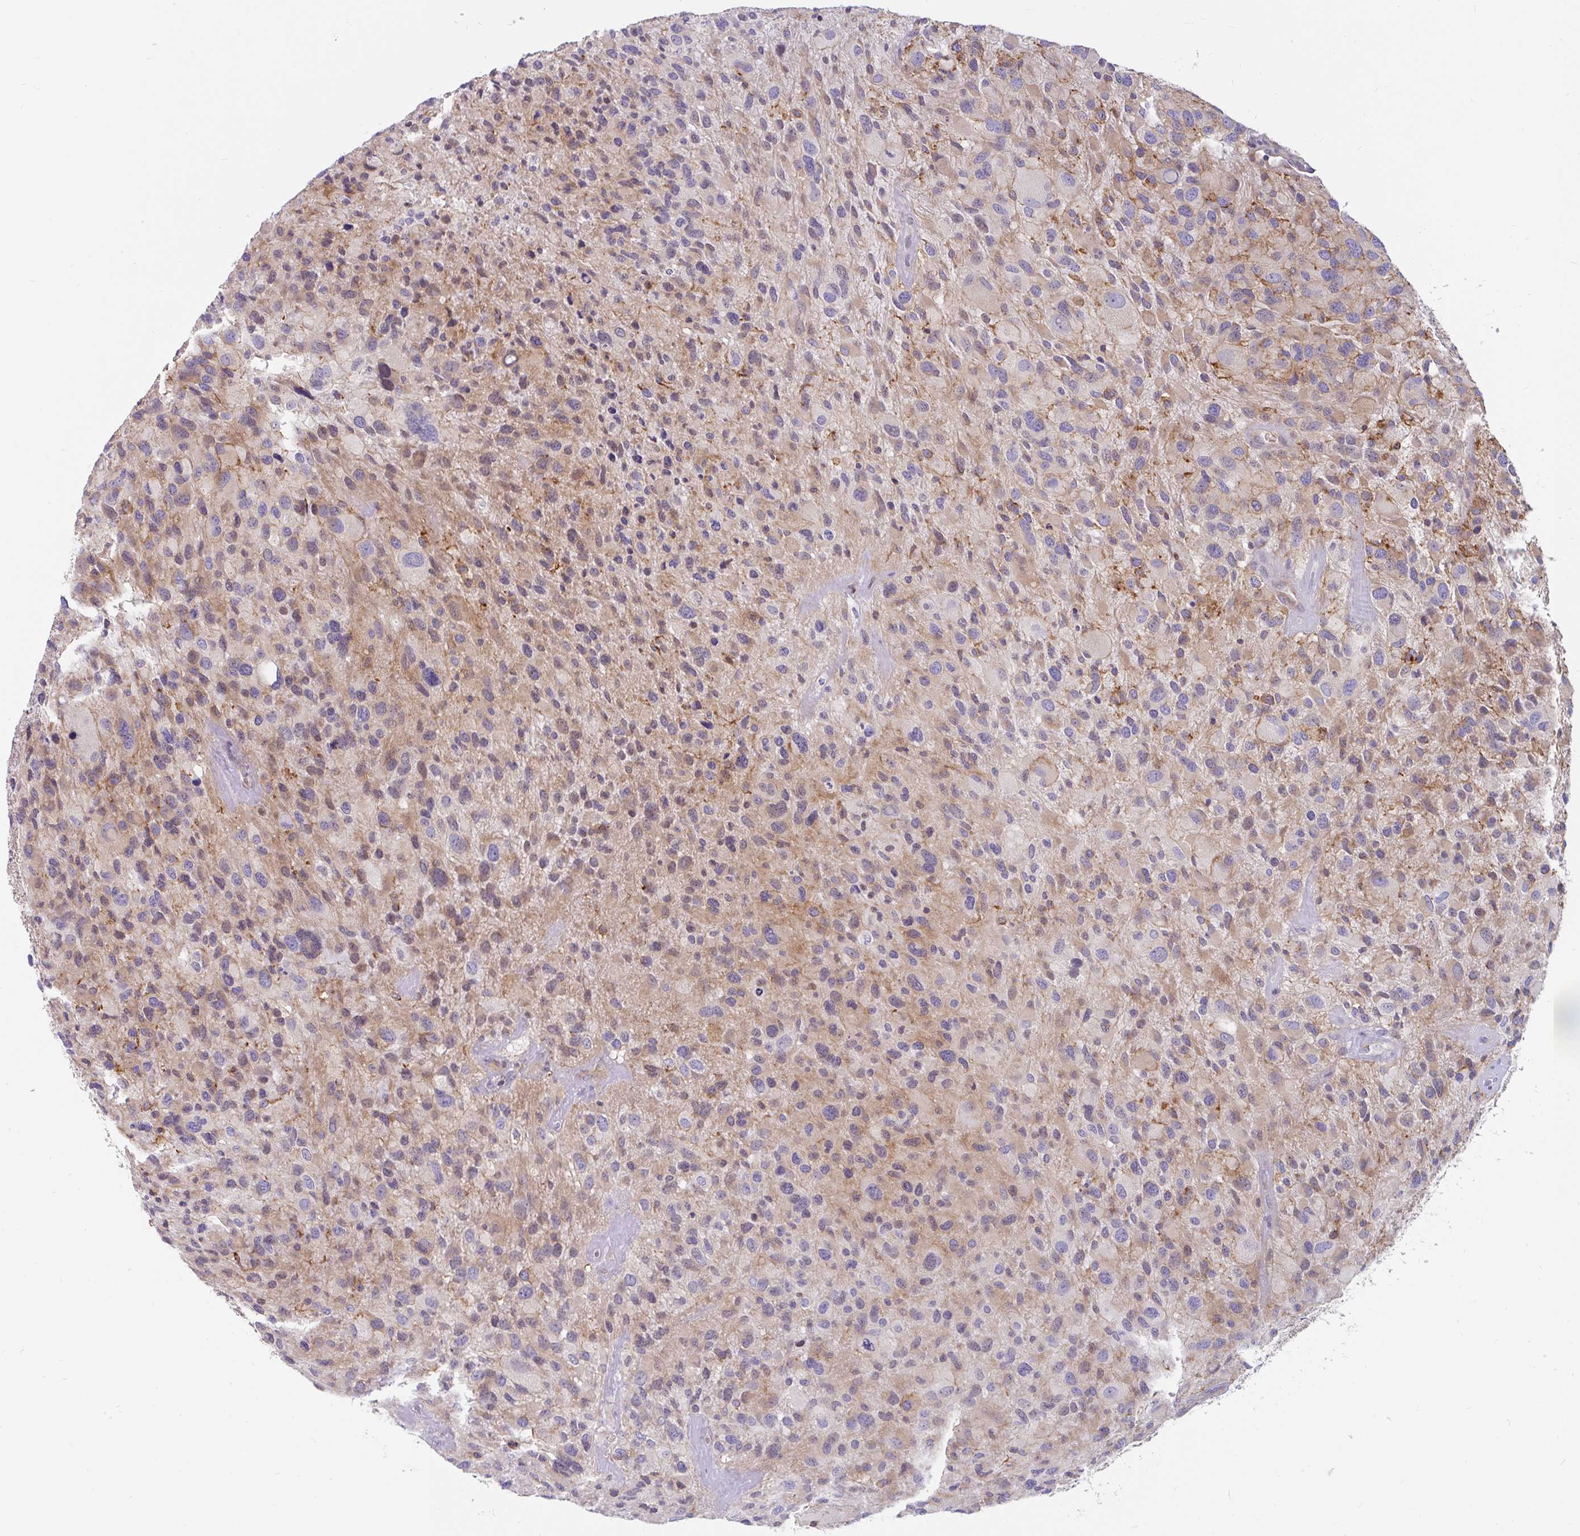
{"staining": {"intensity": "weak", "quantity": "25%-75%", "location": "cytoplasmic/membranous"}, "tissue": "glioma", "cell_type": "Tumor cells", "image_type": "cancer", "snomed": [{"axis": "morphology", "description": "Glioma, malignant, High grade"}, {"axis": "topography", "description": "Brain"}], "caption": "Immunohistochemistry (IHC) (DAB) staining of high-grade glioma (malignant) displays weak cytoplasmic/membranous protein staining in about 25%-75% of tumor cells.", "gene": "LRRC26", "patient": {"sex": "female", "age": 67}}